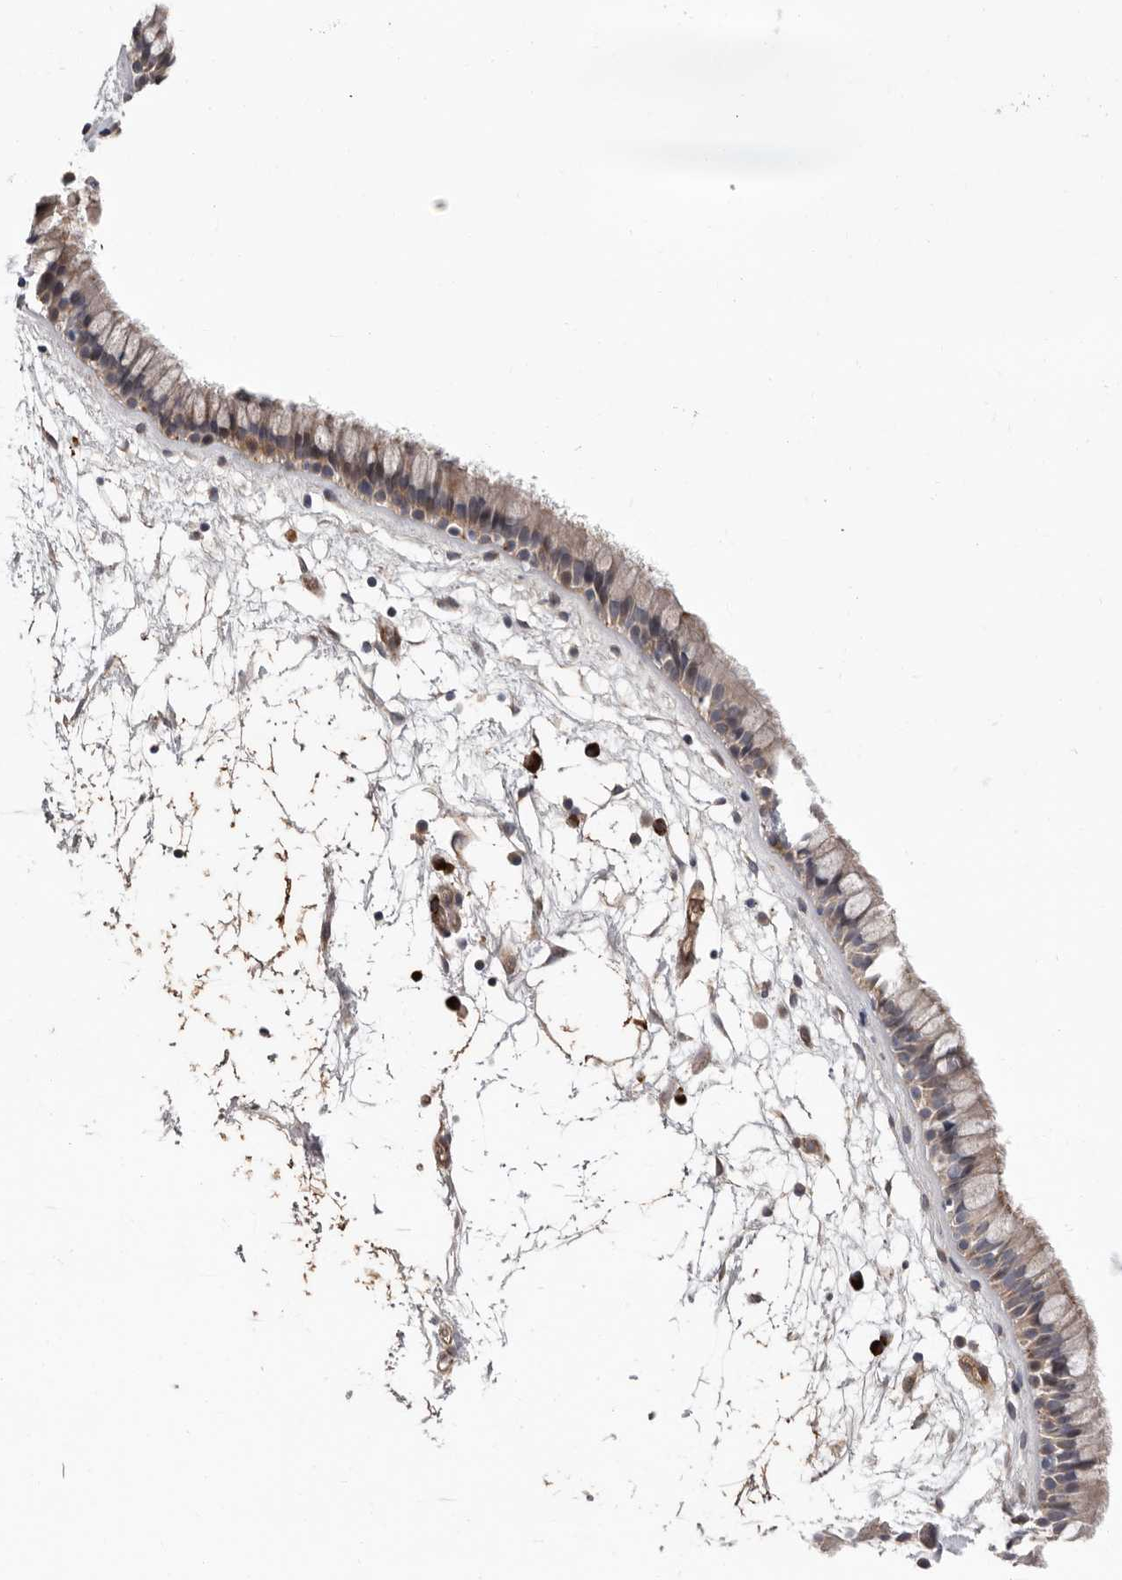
{"staining": {"intensity": "moderate", "quantity": ">75%", "location": "cytoplasmic/membranous"}, "tissue": "nasopharynx", "cell_type": "Respiratory epithelial cells", "image_type": "normal", "snomed": [{"axis": "morphology", "description": "Normal tissue, NOS"}, {"axis": "morphology", "description": "Inflammation, NOS"}, {"axis": "topography", "description": "Nasopharynx"}], "caption": "The immunohistochemical stain highlights moderate cytoplasmic/membranous expression in respiratory epithelial cells of unremarkable nasopharynx.", "gene": "ATXN3L", "patient": {"sex": "male", "age": 48}}